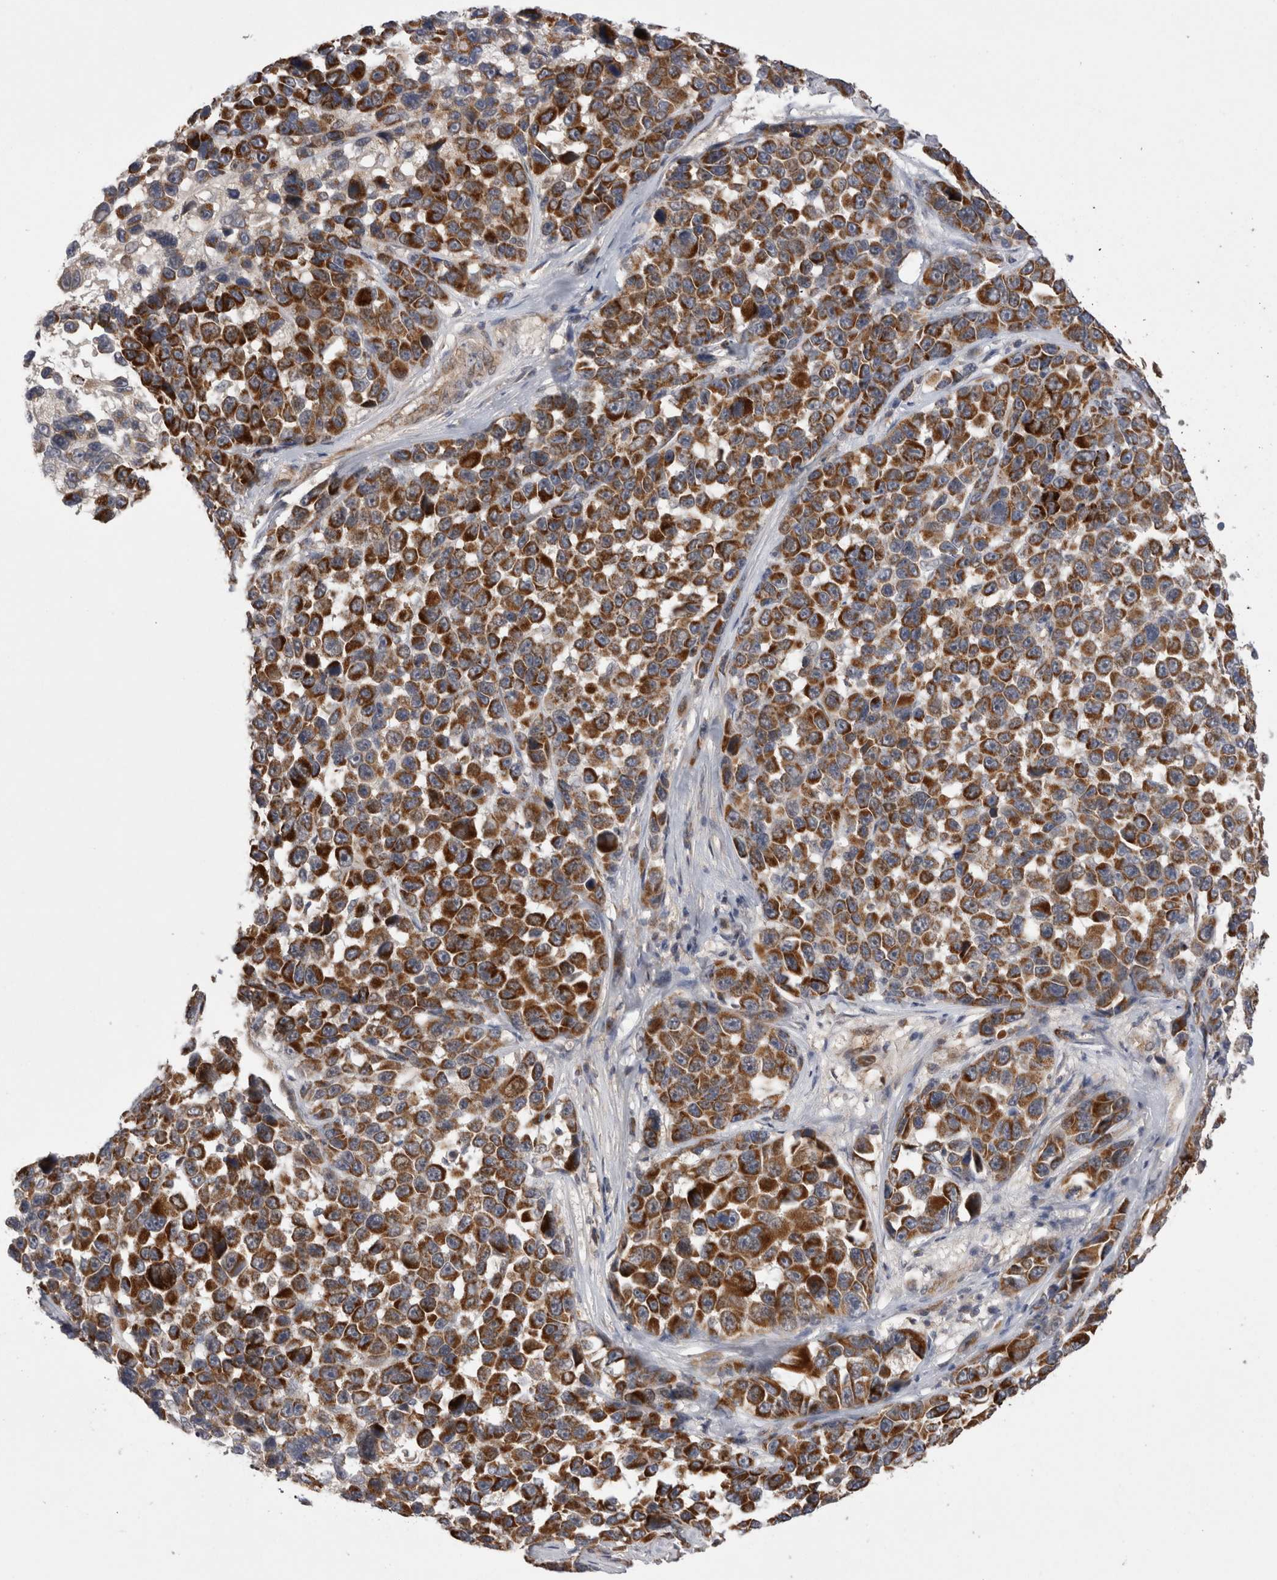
{"staining": {"intensity": "strong", "quantity": ">75%", "location": "cytoplasmic/membranous"}, "tissue": "melanoma", "cell_type": "Tumor cells", "image_type": "cancer", "snomed": [{"axis": "morphology", "description": "Malignant melanoma, NOS"}, {"axis": "topography", "description": "Skin"}], "caption": "Malignant melanoma was stained to show a protein in brown. There is high levels of strong cytoplasmic/membranous expression in about >75% of tumor cells. (DAB (3,3'-diaminobenzidine) IHC, brown staining for protein, blue staining for nuclei).", "gene": "DARS2", "patient": {"sex": "male", "age": 53}}